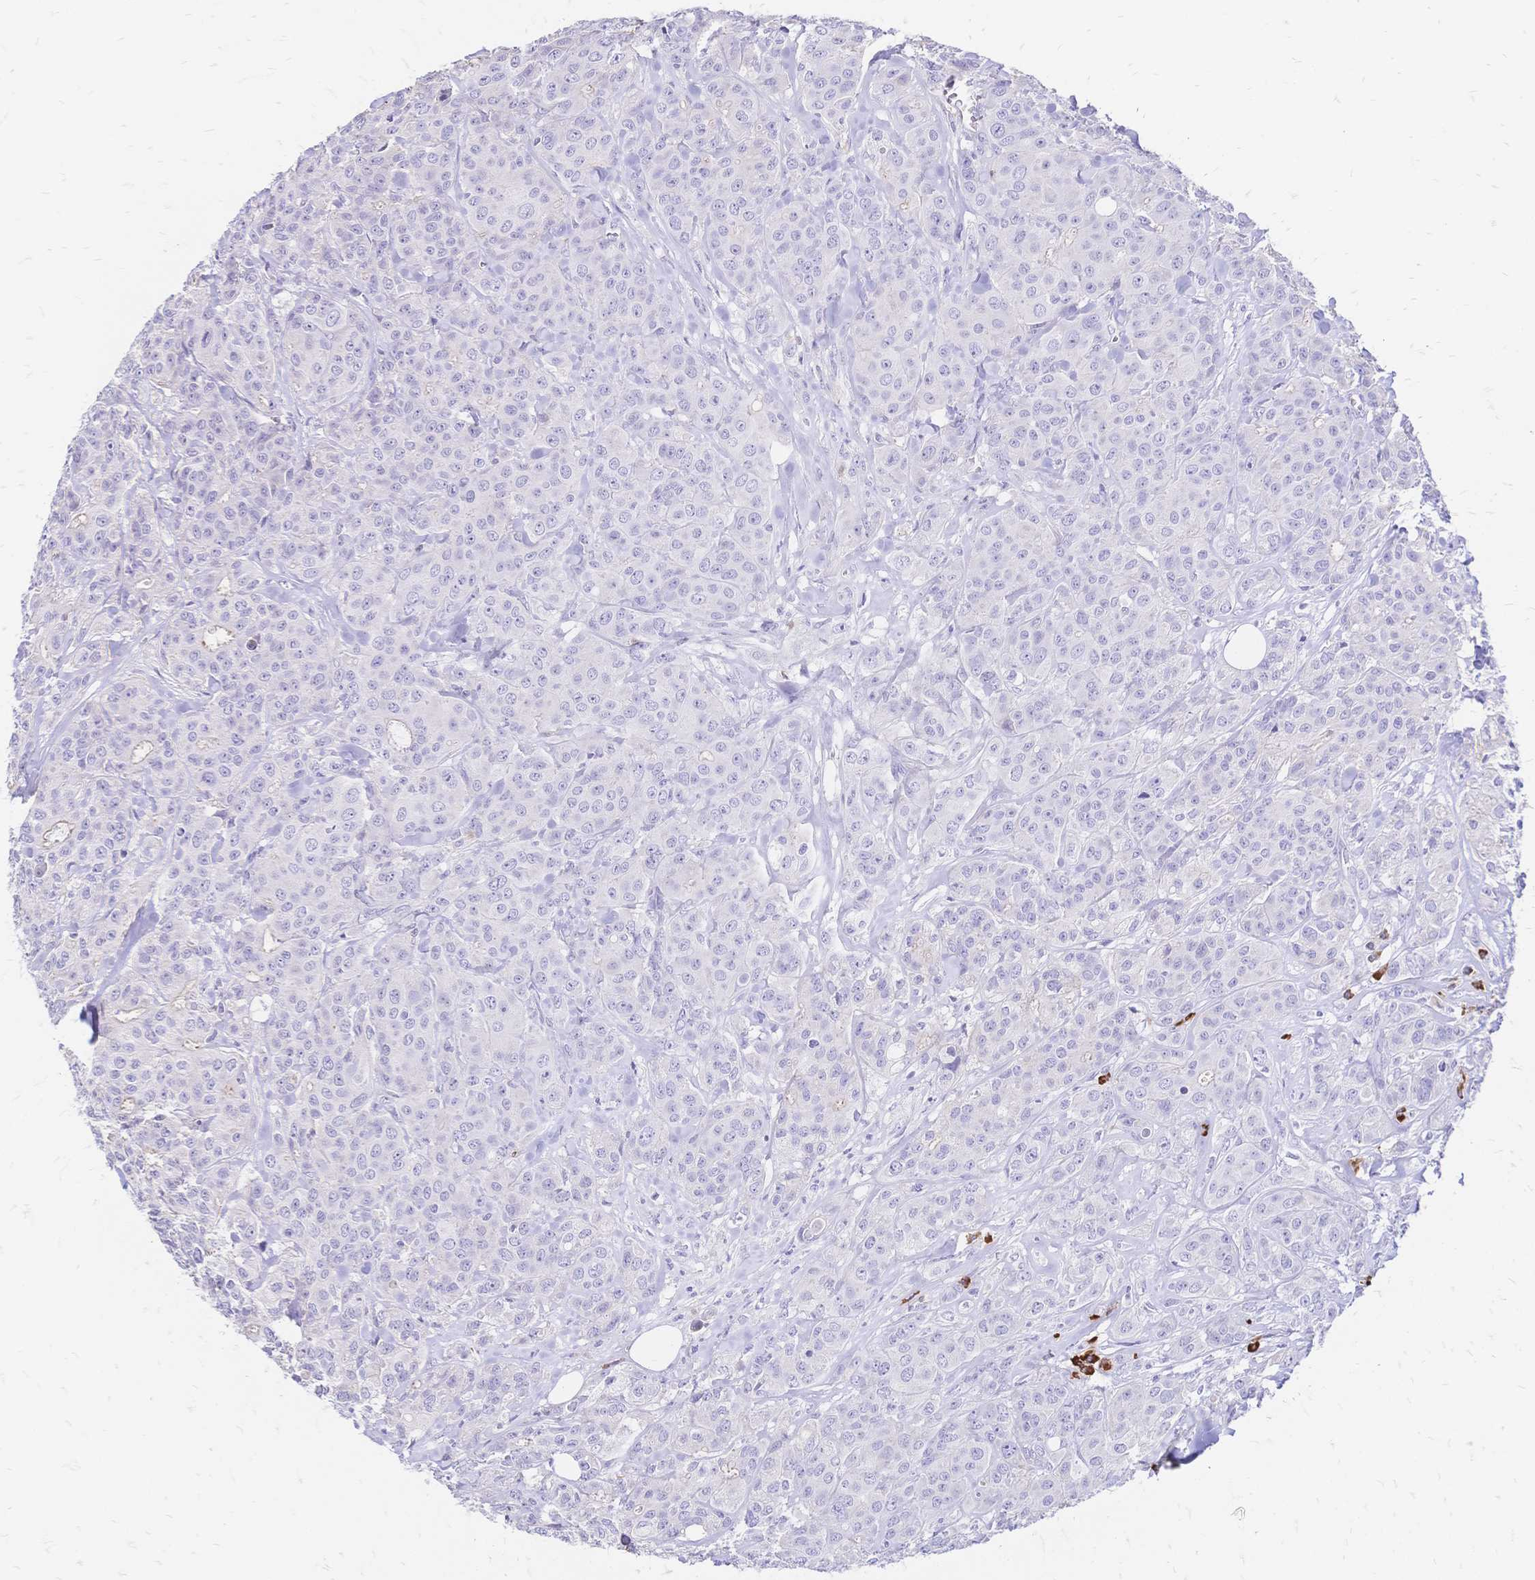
{"staining": {"intensity": "negative", "quantity": "none", "location": "none"}, "tissue": "breast cancer", "cell_type": "Tumor cells", "image_type": "cancer", "snomed": [{"axis": "morphology", "description": "Normal tissue, NOS"}, {"axis": "morphology", "description": "Duct carcinoma"}, {"axis": "topography", "description": "Breast"}], "caption": "Tumor cells are negative for brown protein staining in breast cancer (infiltrating ductal carcinoma).", "gene": "IL2RA", "patient": {"sex": "female", "age": 43}}